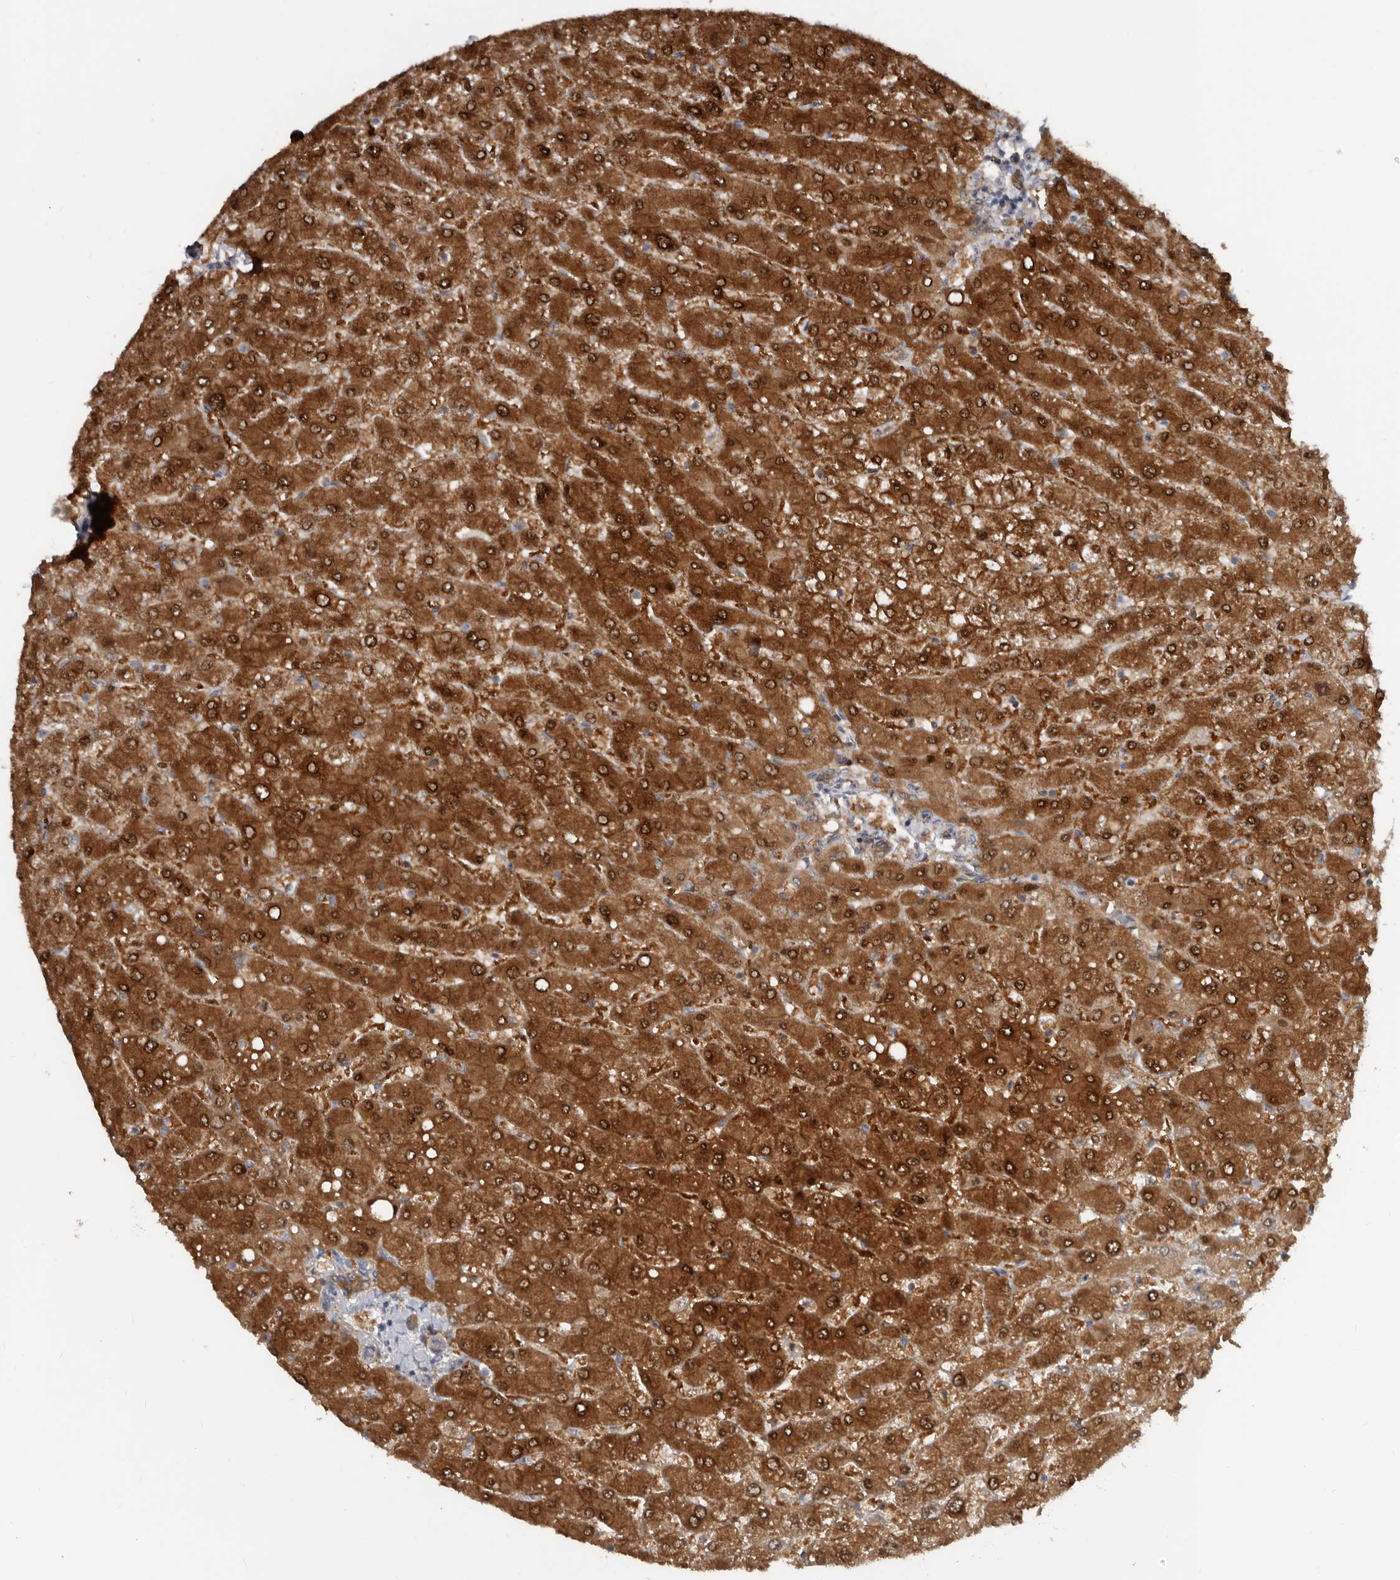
{"staining": {"intensity": "moderate", "quantity": ">75%", "location": "cytoplasmic/membranous"}, "tissue": "liver", "cell_type": "Cholangiocytes", "image_type": "normal", "snomed": [{"axis": "morphology", "description": "Normal tissue, NOS"}, {"axis": "topography", "description": "Liver"}], "caption": "Cholangiocytes display medium levels of moderate cytoplasmic/membranous expression in approximately >75% of cells in benign liver. The protein of interest is shown in brown color, while the nuclei are stained blue.", "gene": "RBKS", "patient": {"sex": "male", "age": 55}}